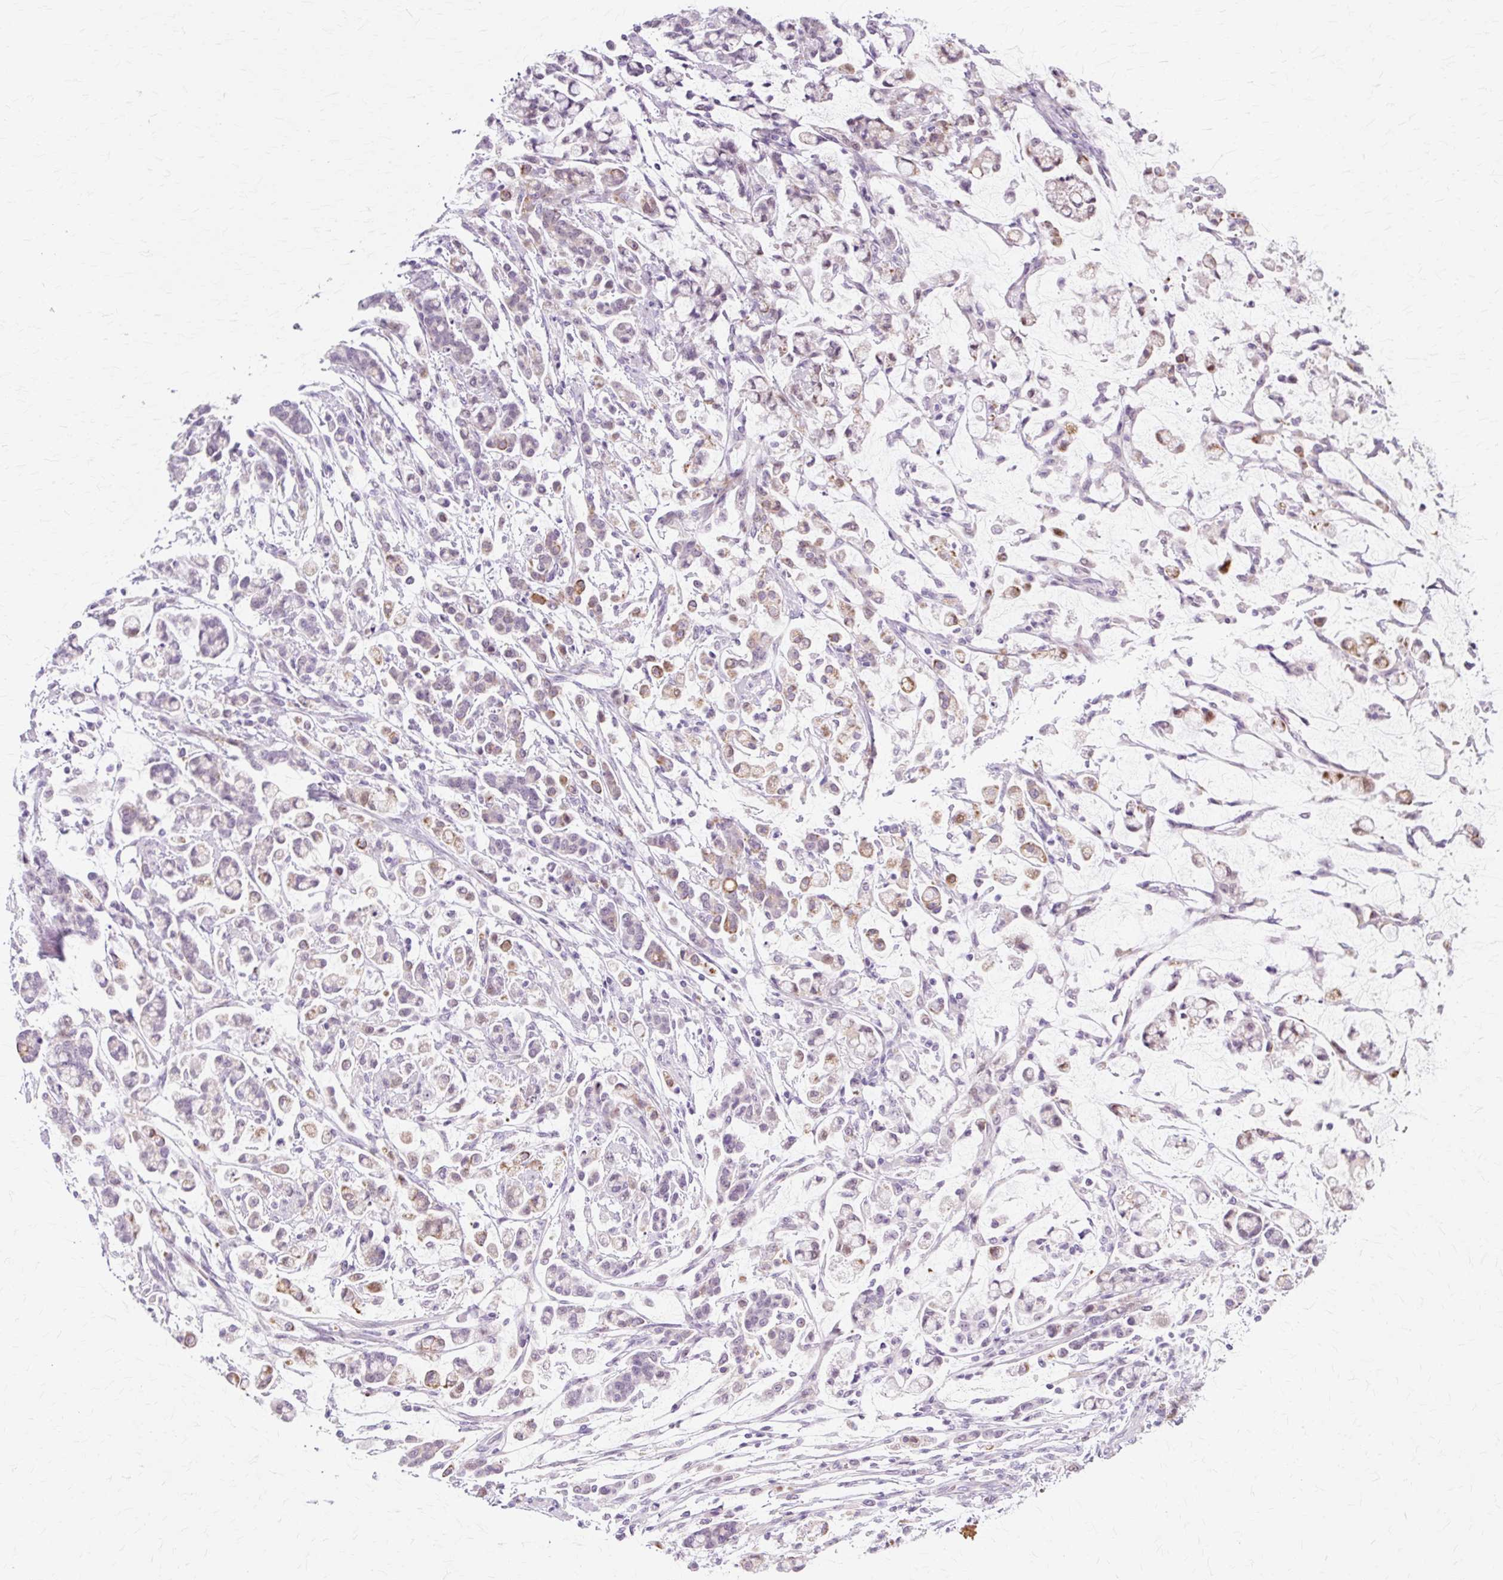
{"staining": {"intensity": "moderate", "quantity": "<25%", "location": "cytoplasmic/membranous"}, "tissue": "stomach cancer", "cell_type": "Tumor cells", "image_type": "cancer", "snomed": [{"axis": "morphology", "description": "Adenocarcinoma, NOS"}, {"axis": "topography", "description": "Stomach"}], "caption": "Human adenocarcinoma (stomach) stained with a protein marker demonstrates moderate staining in tumor cells.", "gene": "IRX2", "patient": {"sex": "female", "age": 60}}